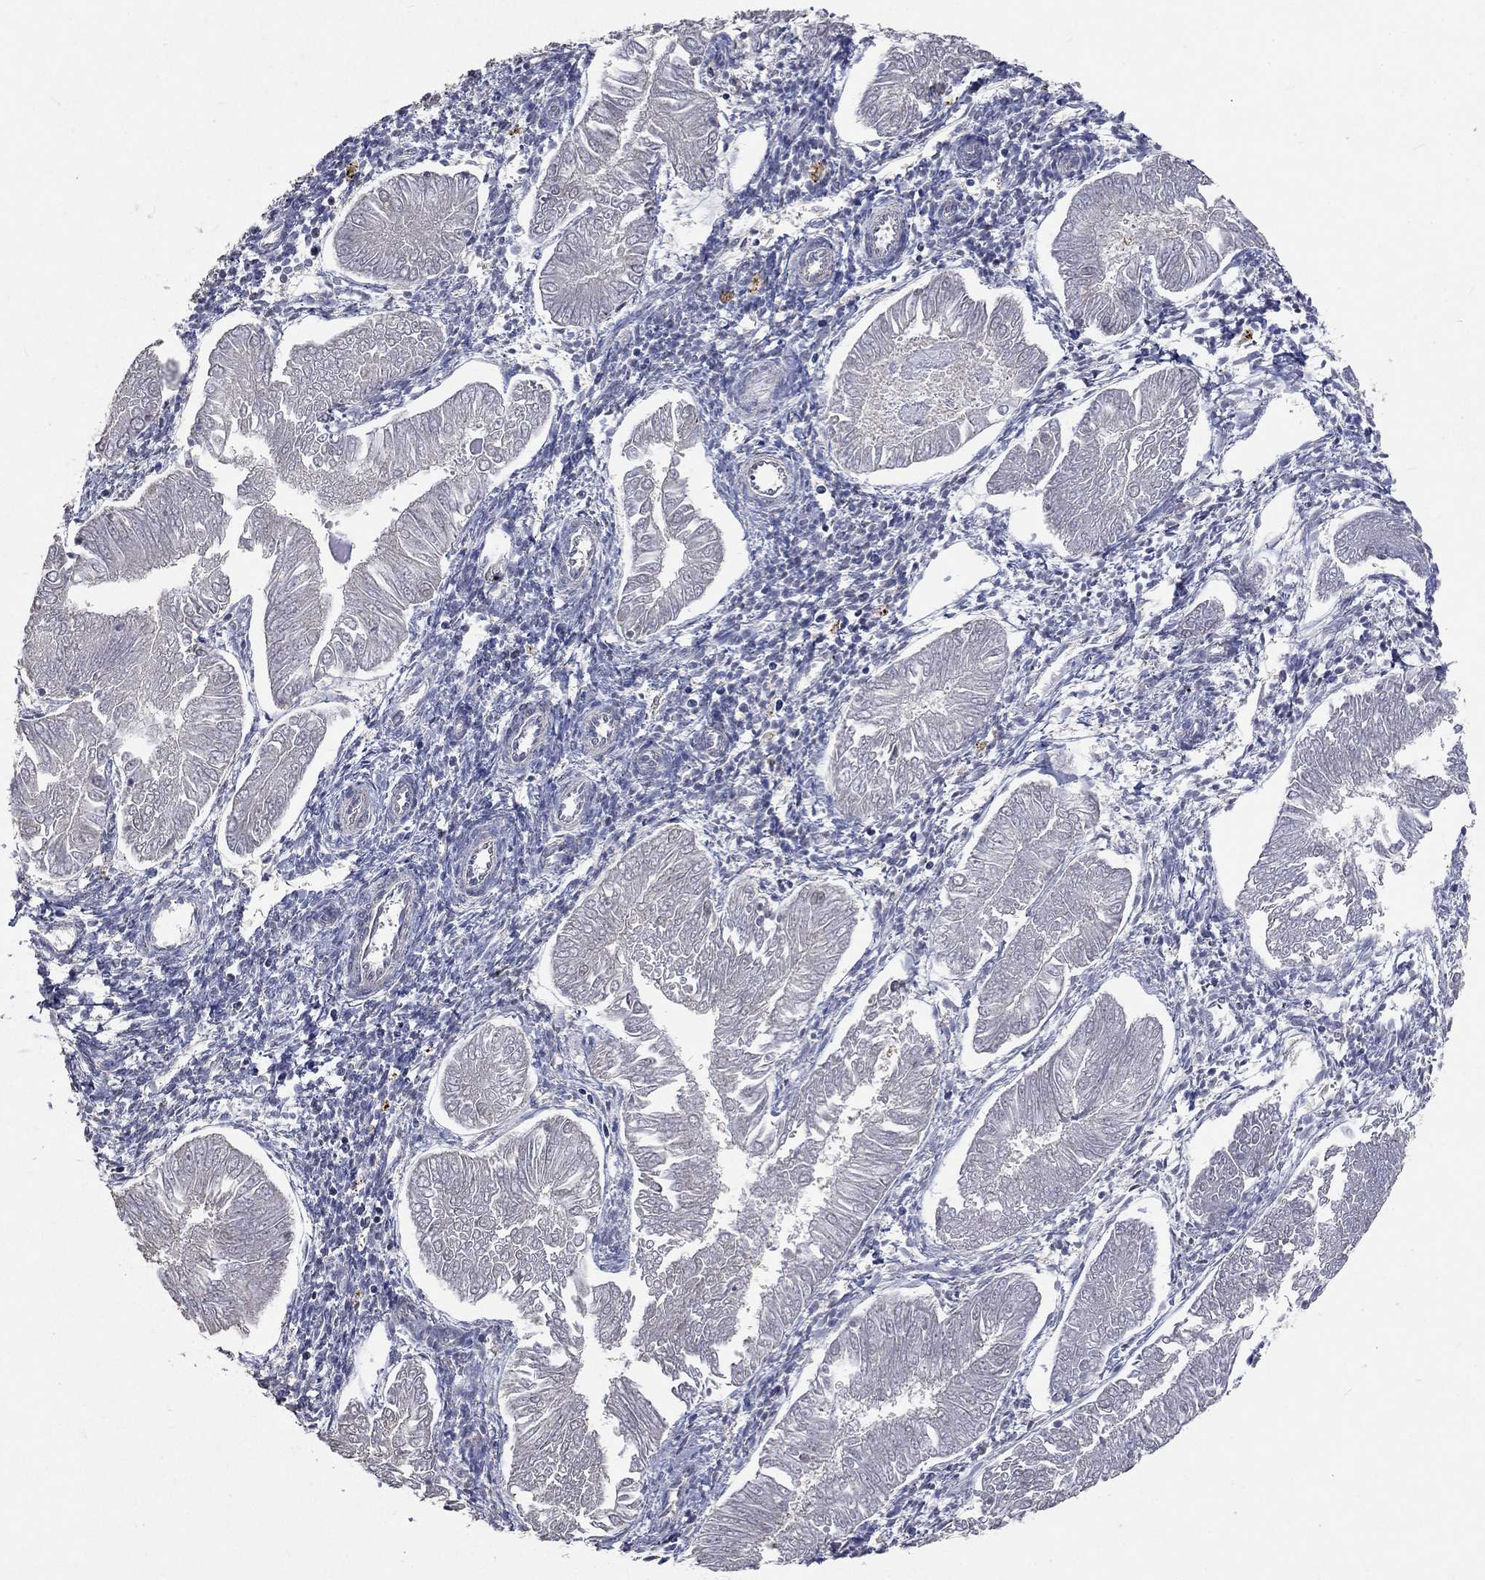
{"staining": {"intensity": "negative", "quantity": "none", "location": "none"}, "tissue": "endometrial cancer", "cell_type": "Tumor cells", "image_type": "cancer", "snomed": [{"axis": "morphology", "description": "Adenocarcinoma, NOS"}, {"axis": "topography", "description": "Endometrium"}], "caption": "Immunohistochemical staining of adenocarcinoma (endometrial) demonstrates no significant expression in tumor cells.", "gene": "SPATA33", "patient": {"sex": "female", "age": 53}}